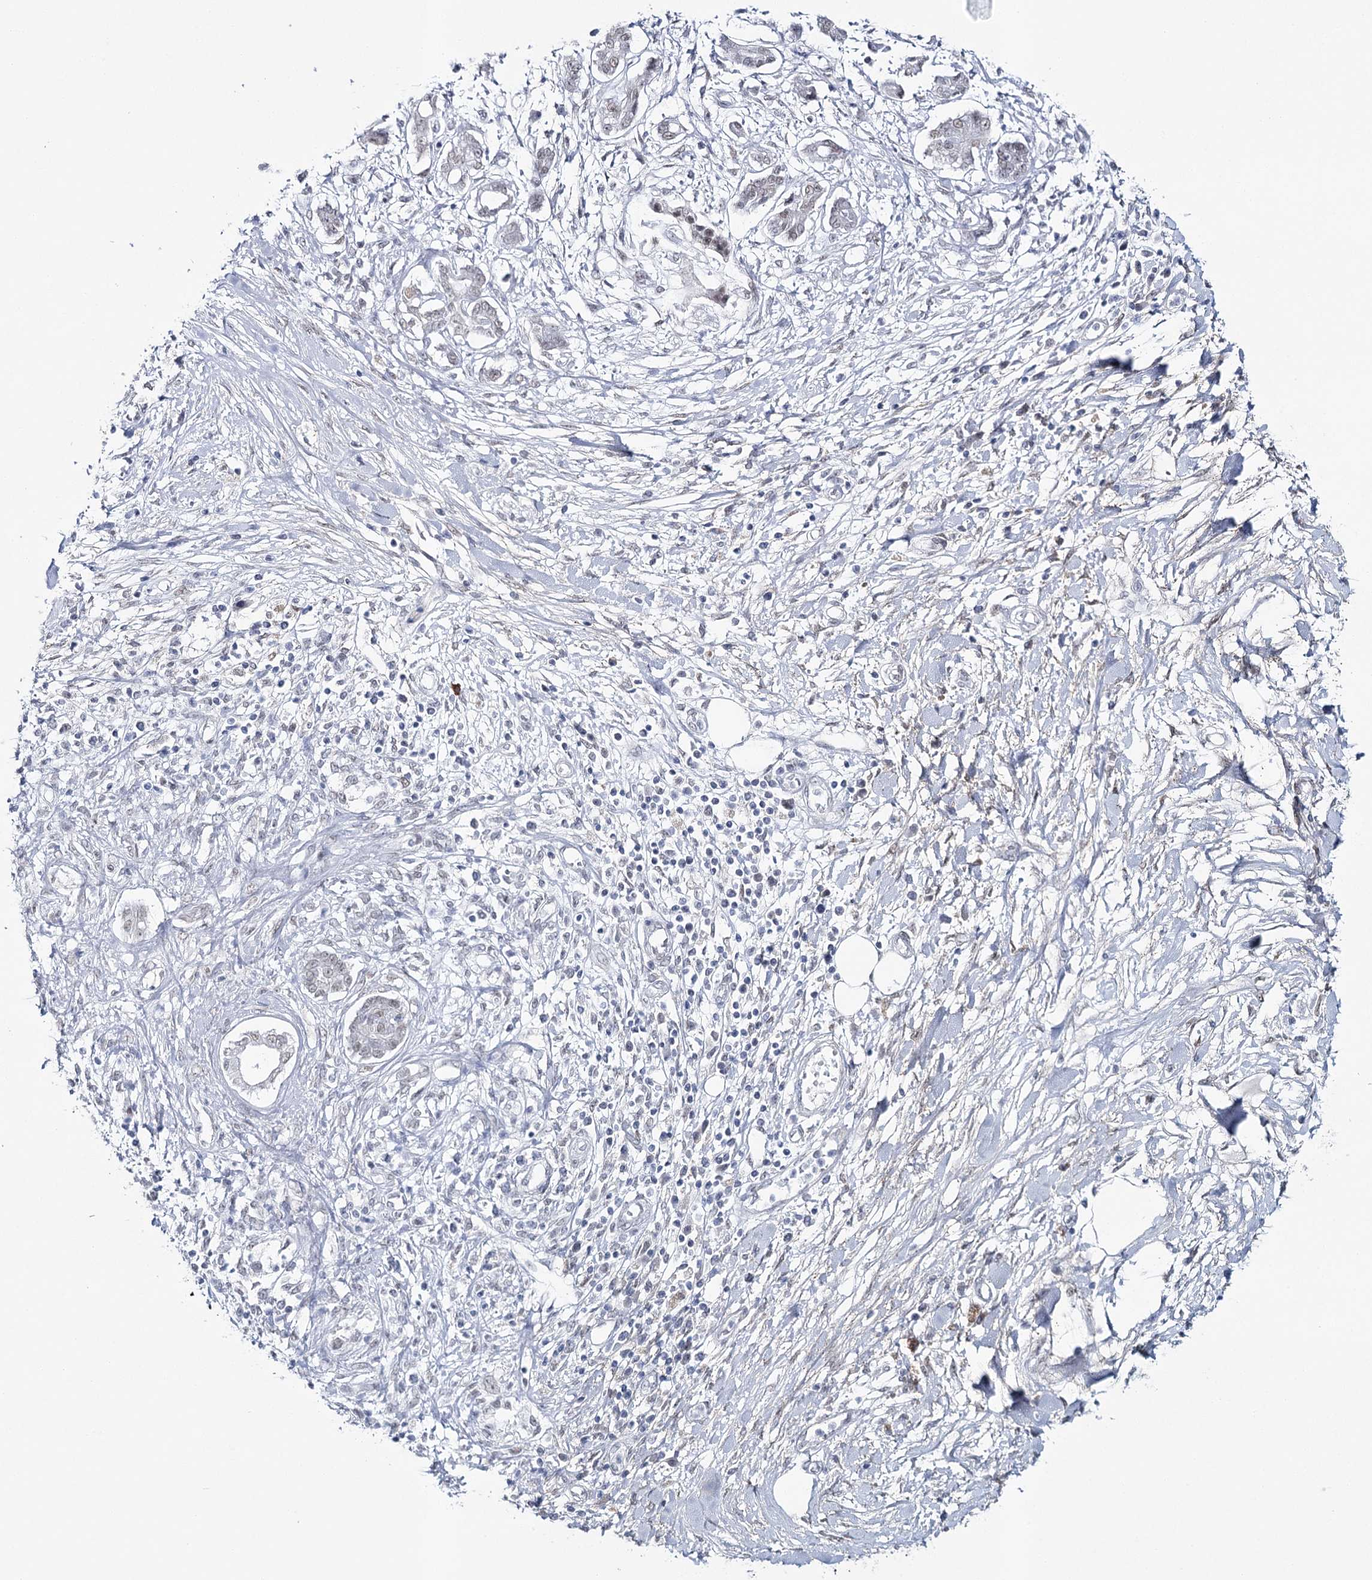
{"staining": {"intensity": "weak", "quantity": ">75%", "location": "nuclear"}, "tissue": "pancreatic cancer", "cell_type": "Tumor cells", "image_type": "cancer", "snomed": [{"axis": "morphology", "description": "Adenocarcinoma, NOS"}, {"axis": "topography", "description": "Pancreas"}], "caption": "Immunohistochemical staining of human pancreatic cancer (adenocarcinoma) reveals weak nuclear protein staining in approximately >75% of tumor cells. (DAB IHC with brightfield microscopy, high magnification).", "gene": "ZC3H8", "patient": {"sex": "female", "age": 56}}